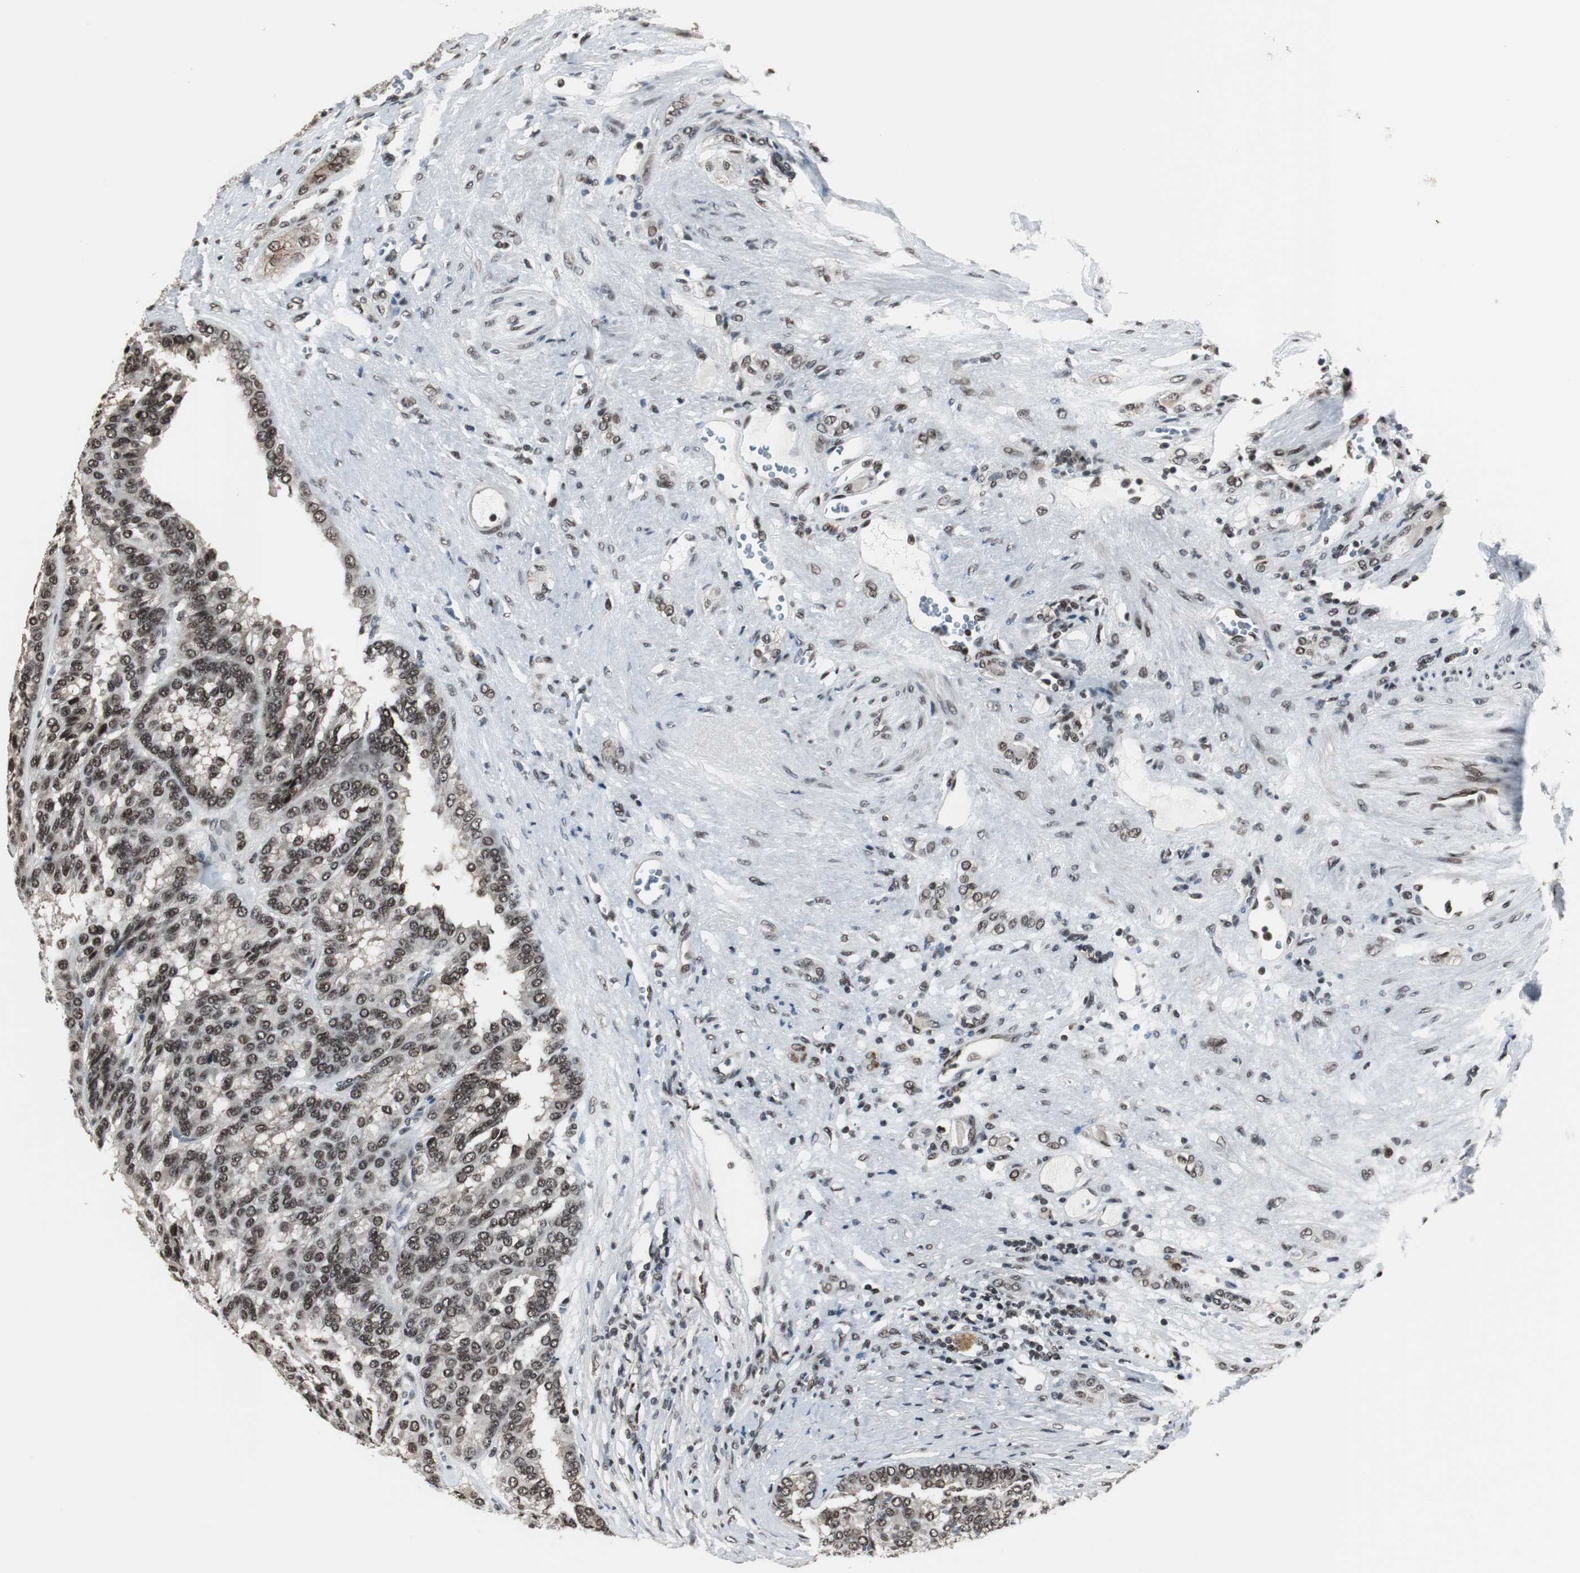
{"staining": {"intensity": "strong", "quantity": ">75%", "location": "nuclear"}, "tissue": "renal cancer", "cell_type": "Tumor cells", "image_type": "cancer", "snomed": [{"axis": "morphology", "description": "Adenocarcinoma, NOS"}, {"axis": "topography", "description": "Kidney"}], "caption": "Protein expression analysis of renal cancer (adenocarcinoma) shows strong nuclear staining in approximately >75% of tumor cells.", "gene": "CDK9", "patient": {"sex": "male", "age": 46}}